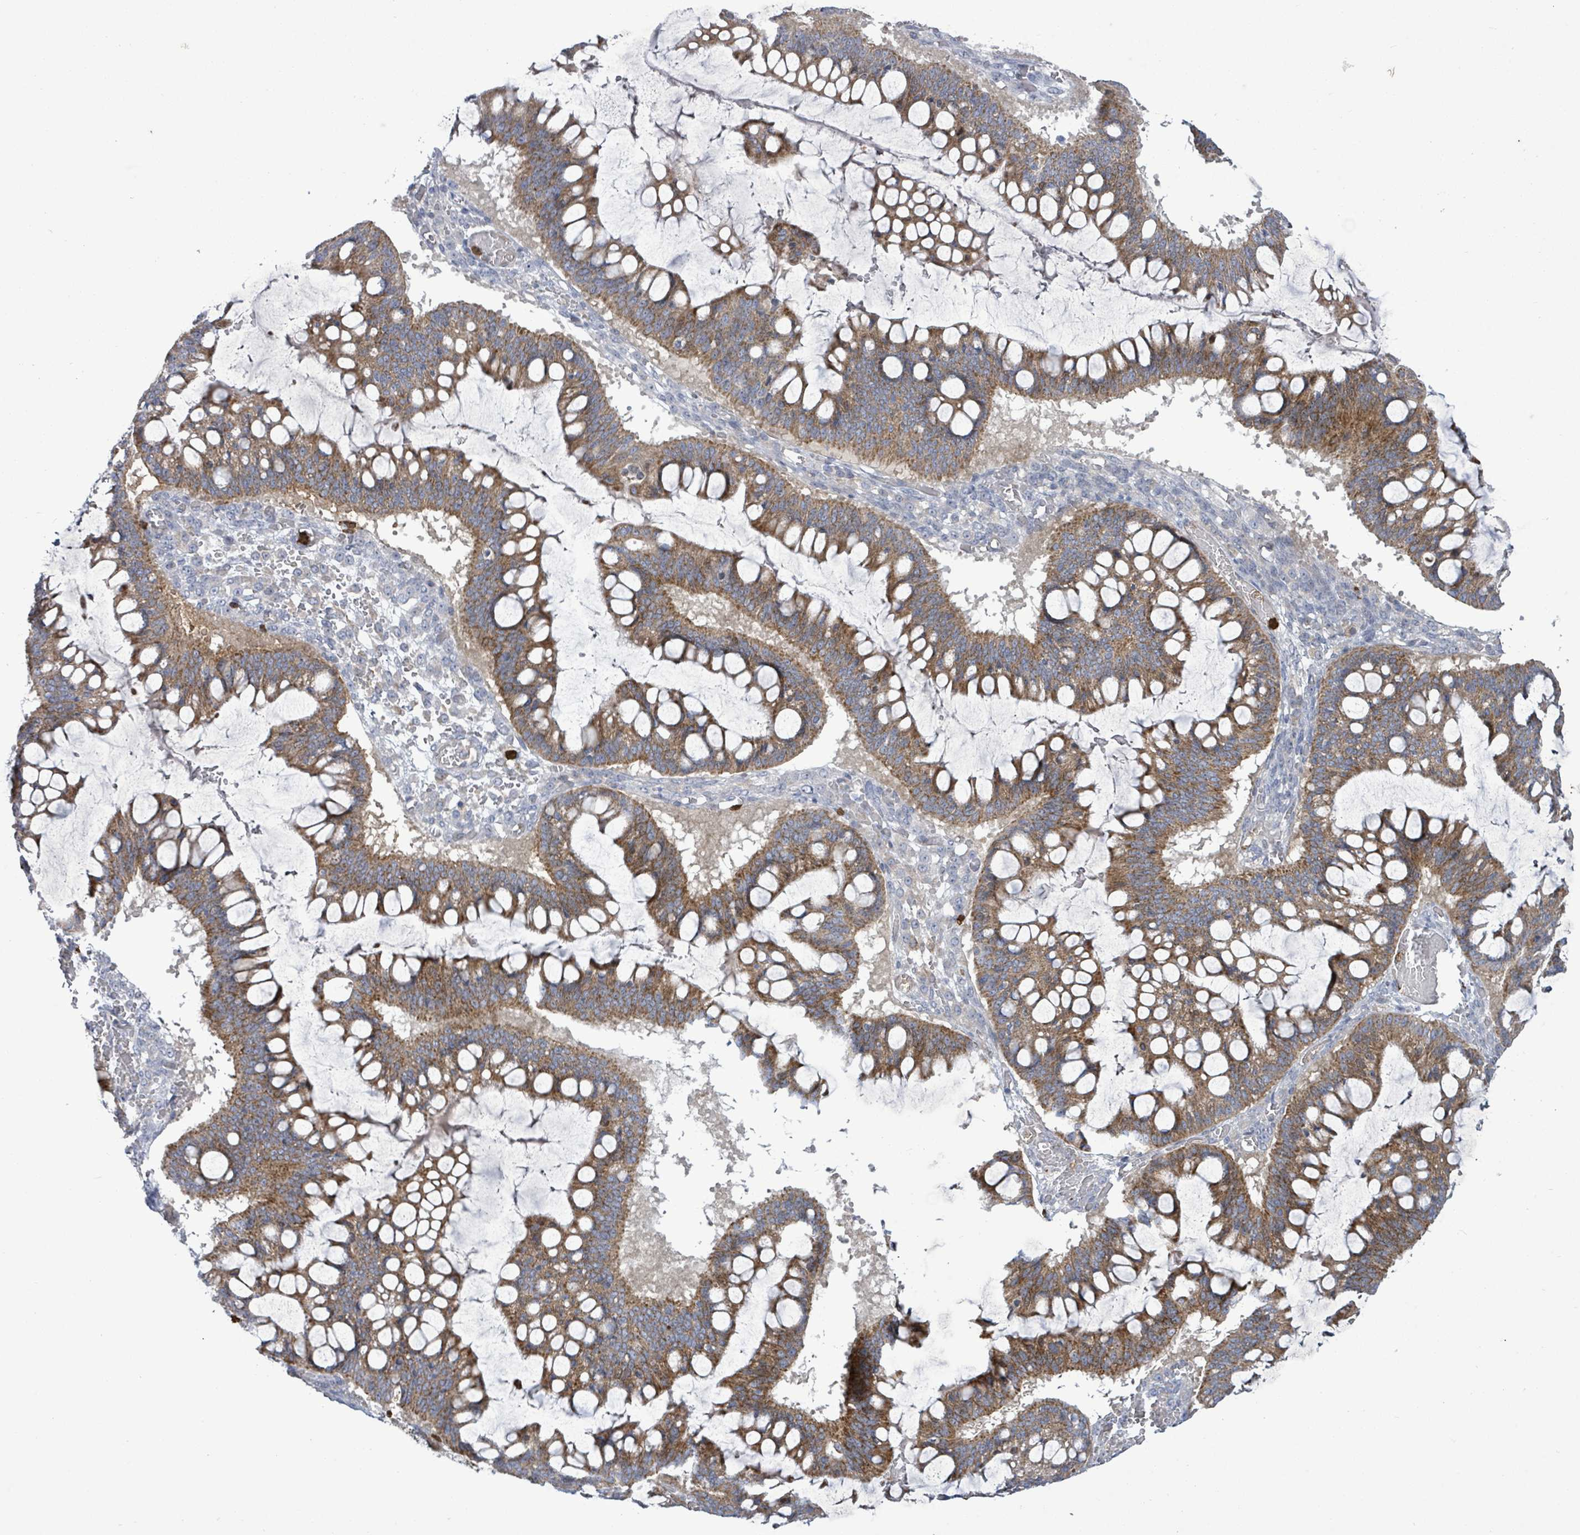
{"staining": {"intensity": "moderate", "quantity": ">75%", "location": "cytoplasmic/membranous"}, "tissue": "ovarian cancer", "cell_type": "Tumor cells", "image_type": "cancer", "snomed": [{"axis": "morphology", "description": "Cystadenocarcinoma, mucinous, NOS"}, {"axis": "topography", "description": "Ovary"}], "caption": "IHC image of ovarian cancer stained for a protein (brown), which demonstrates medium levels of moderate cytoplasmic/membranous positivity in approximately >75% of tumor cells.", "gene": "FAM210A", "patient": {"sex": "female", "age": 73}}